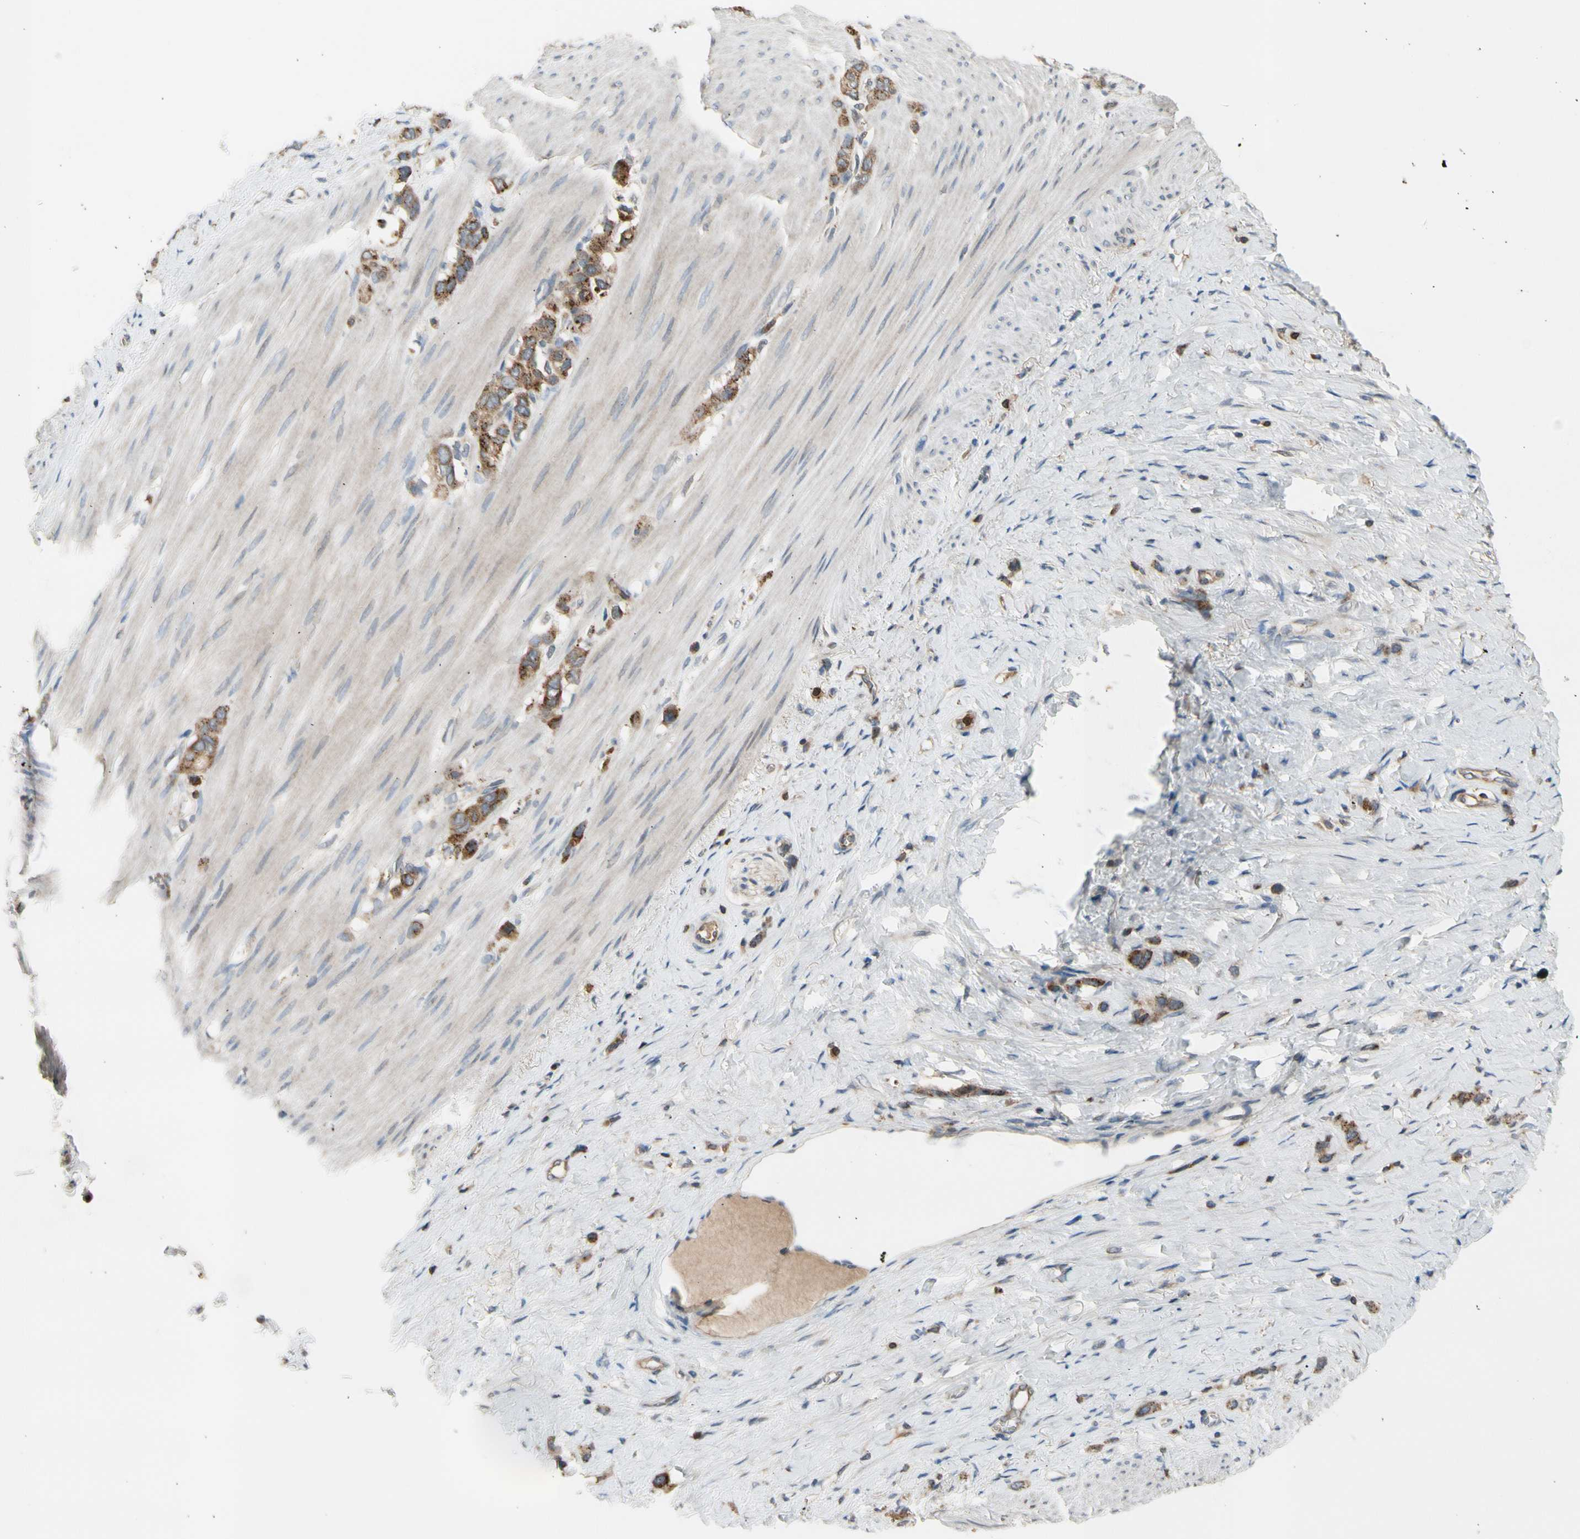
{"staining": {"intensity": "moderate", "quantity": ">75%", "location": "cytoplasmic/membranous"}, "tissue": "stomach cancer", "cell_type": "Tumor cells", "image_type": "cancer", "snomed": [{"axis": "morphology", "description": "Normal tissue, NOS"}, {"axis": "morphology", "description": "Adenocarcinoma, NOS"}, {"axis": "morphology", "description": "Adenocarcinoma, High grade"}, {"axis": "topography", "description": "Stomach, upper"}, {"axis": "topography", "description": "Stomach"}], "caption": "Stomach cancer tissue exhibits moderate cytoplasmic/membranous staining in approximately >75% of tumor cells Immunohistochemistry (ihc) stains the protein in brown and the nuclei are stained blue.", "gene": "GALNT5", "patient": {"sex": "female", "age": 65}}